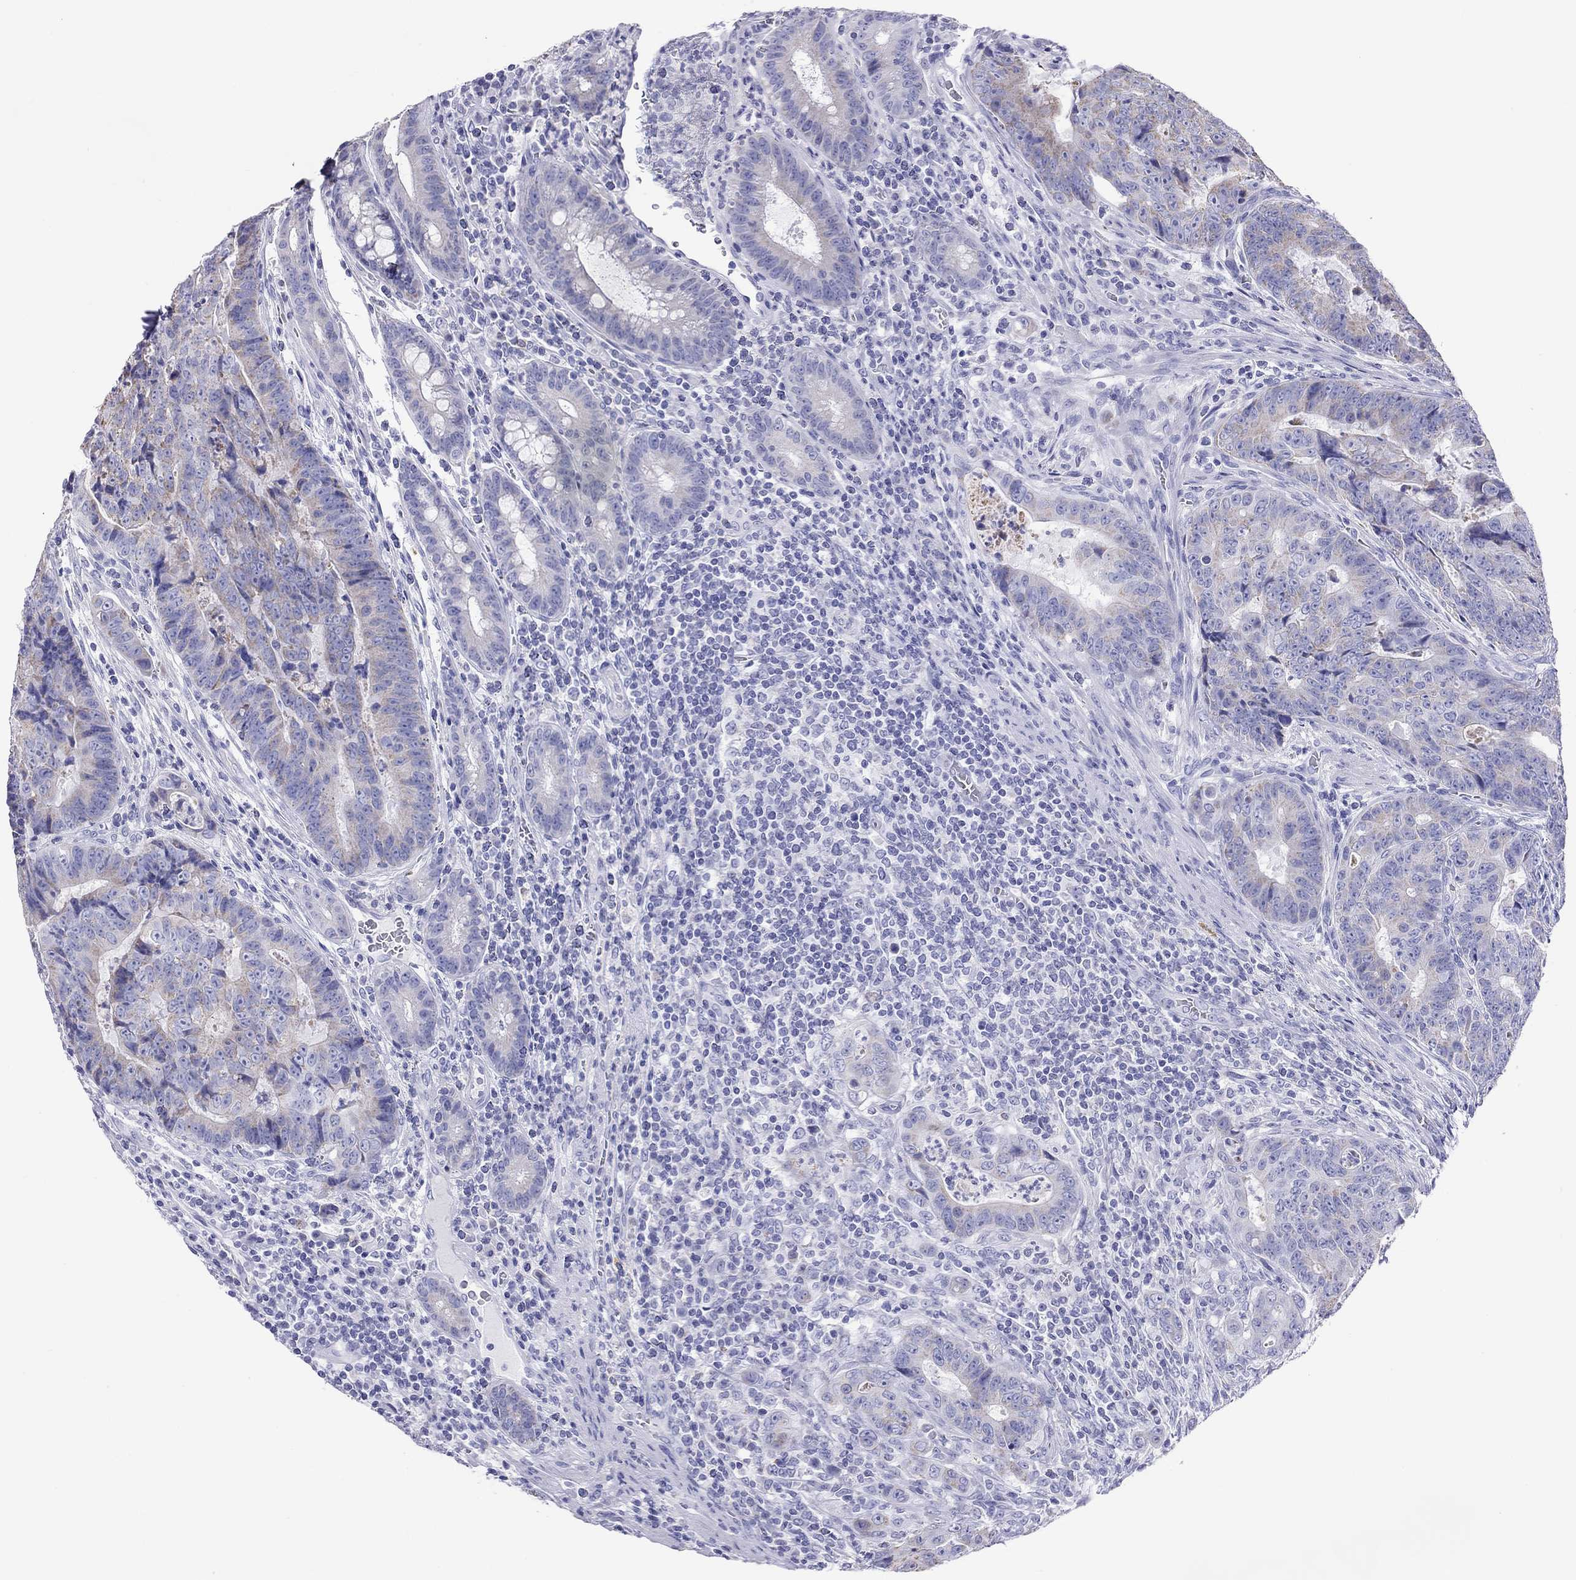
{"staining": {"intensity": "weak", "quantity": "<25%", "location": "cytoplasmic/membranous"}, "tissue": "colorectal cancer", "cell_type": "Tumor cells", "image_type": "cancer", "snomed": [{"axis": "morphology", "description": "Adenocarcinoma, NOS"}, {"axis": "topography", "description": "Colon"}], "caption": "Human colorectal adenocarcinoma stained for a protein using immunohistochemistry (IHC) displays no positivity in tumor cells.", "gene": "DPY19L2", "patient": {"sex": "female", "age": 48}}